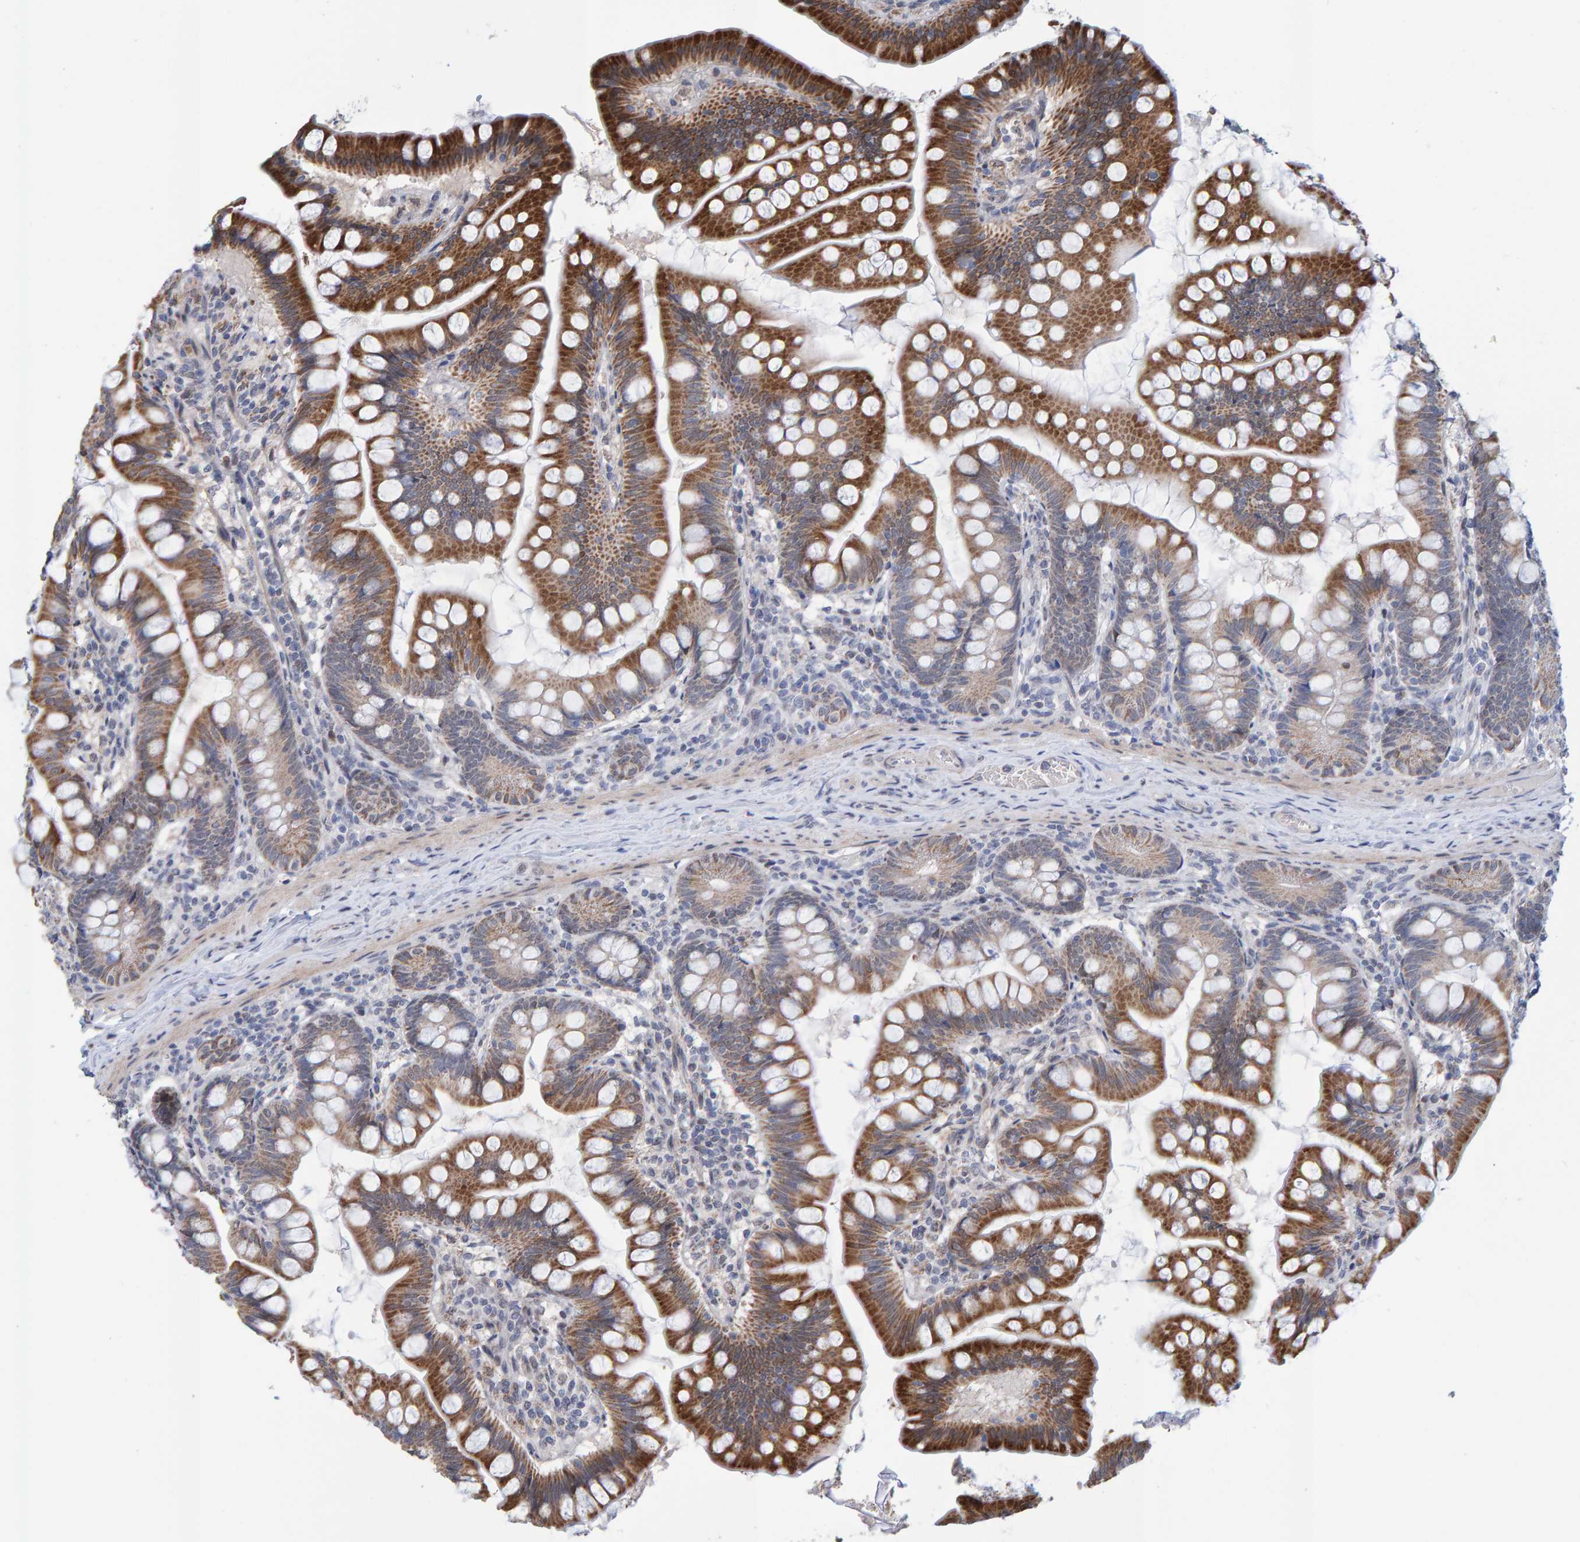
{"staining": {"intensity": "strong", "quantity": ">75%", "location": "cytoplasmic/membranous"}, "tissue": "small intestine", "cell_type": "Glandular cells", "image_type": "normal", "snomed": [{"axis": "morphology", "description": "Normal tissue, NOS"}, {"axis": "topography", "description": "Small intestine"}], "caption": "This photomicrograph shows IHC staining of unremarkable human small intestine, with high strong cytoplasmic/membranous positivity in approximately >75% of glandular cells.", "gene": "USP43", "patient": {"sex": "male", "age": 7}}